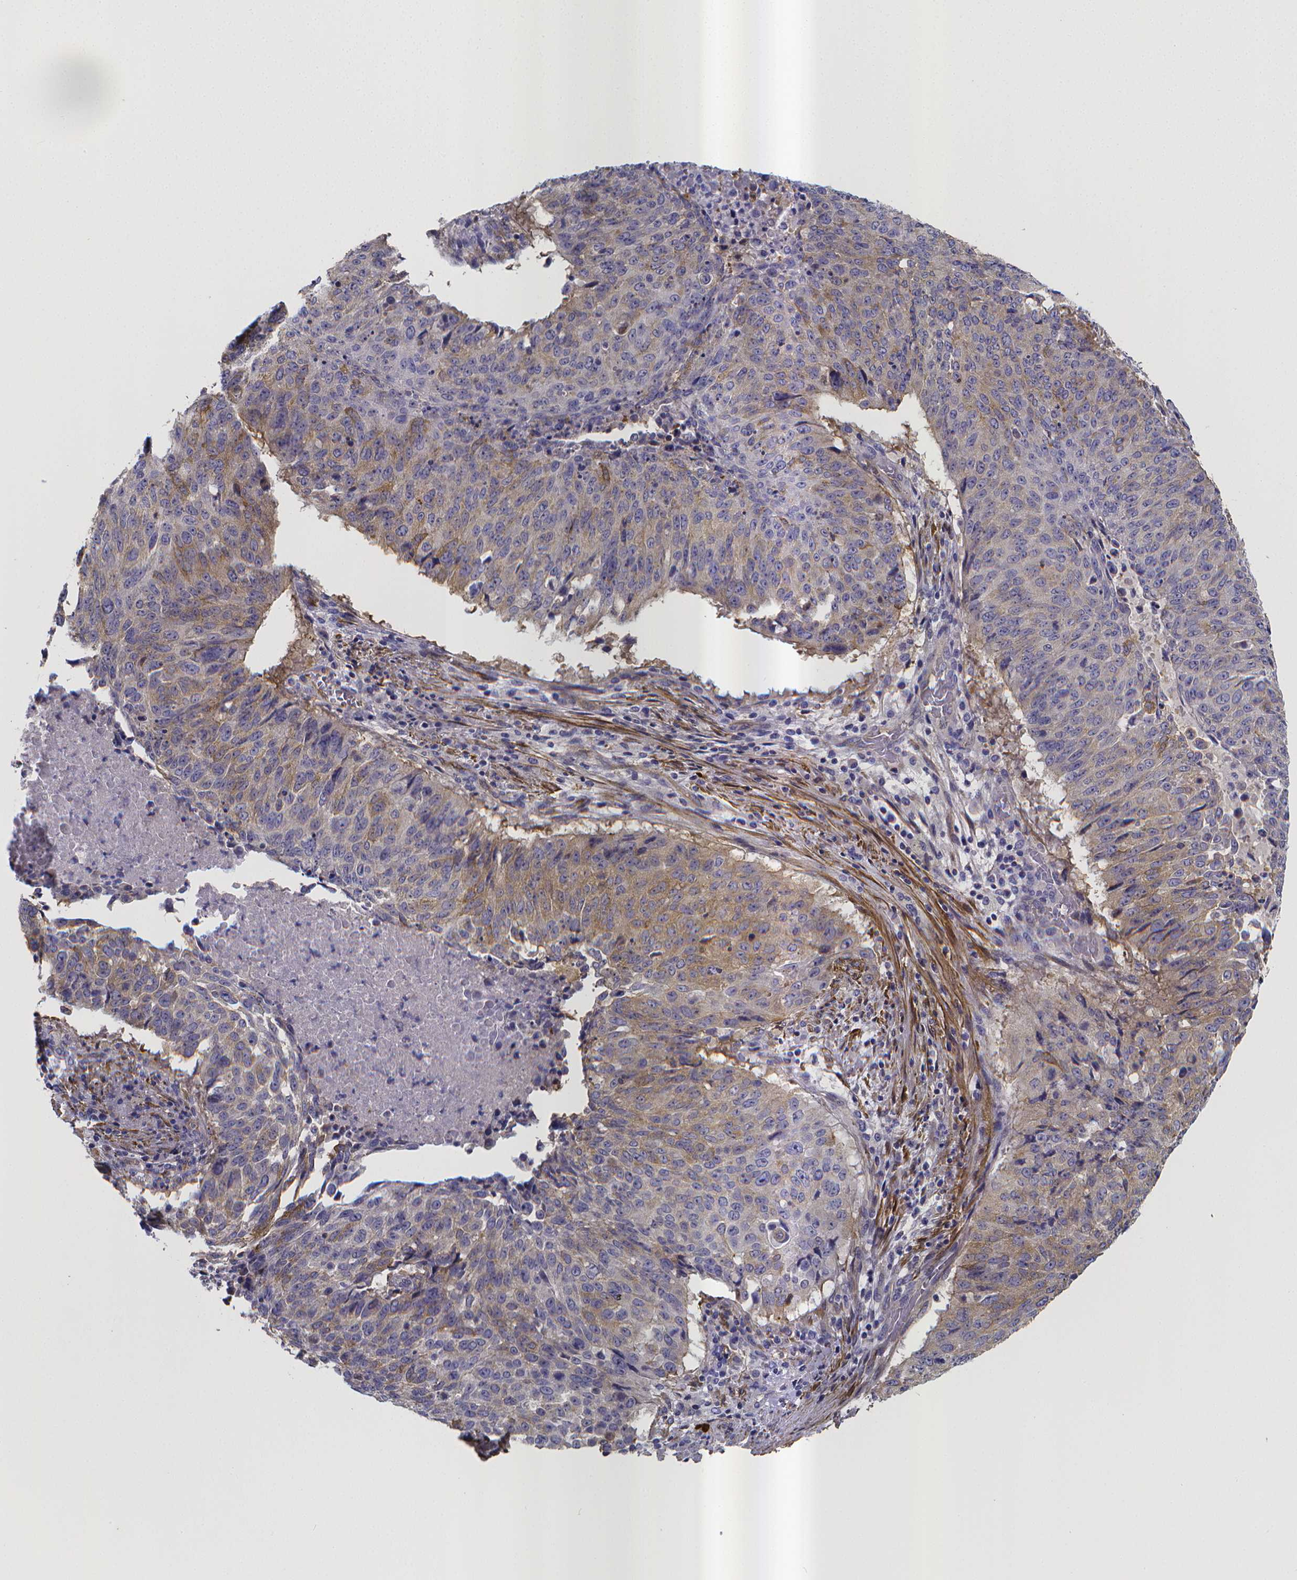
{"staining": {"intensity": "moderate", "quantity": "<25%", "location": "cytoplasmic/membranous"}, "tissue": "lung cancer", "cell_type": "Tumor cells", "image_type": "cancer", "snomed": [{"axis": "morphology", "description": "Normal tissue, NOS"}, {"axis": "morphology", "description": "Squamous cell carcinoma, NOS"}, {"axis": "topography", "description": "Bronchus"}, {"axis": "topography", "description": "Lung"}], "caption": "Immunohistochemistry (IHC) of human lung cancer (squamous cell carcinoma) shows low levels of moderate cytoplasmic/membranous positivity in about <25% of tumor cells.", "gene": "RERG", "patient": {"sex": "male", "age": 64}}